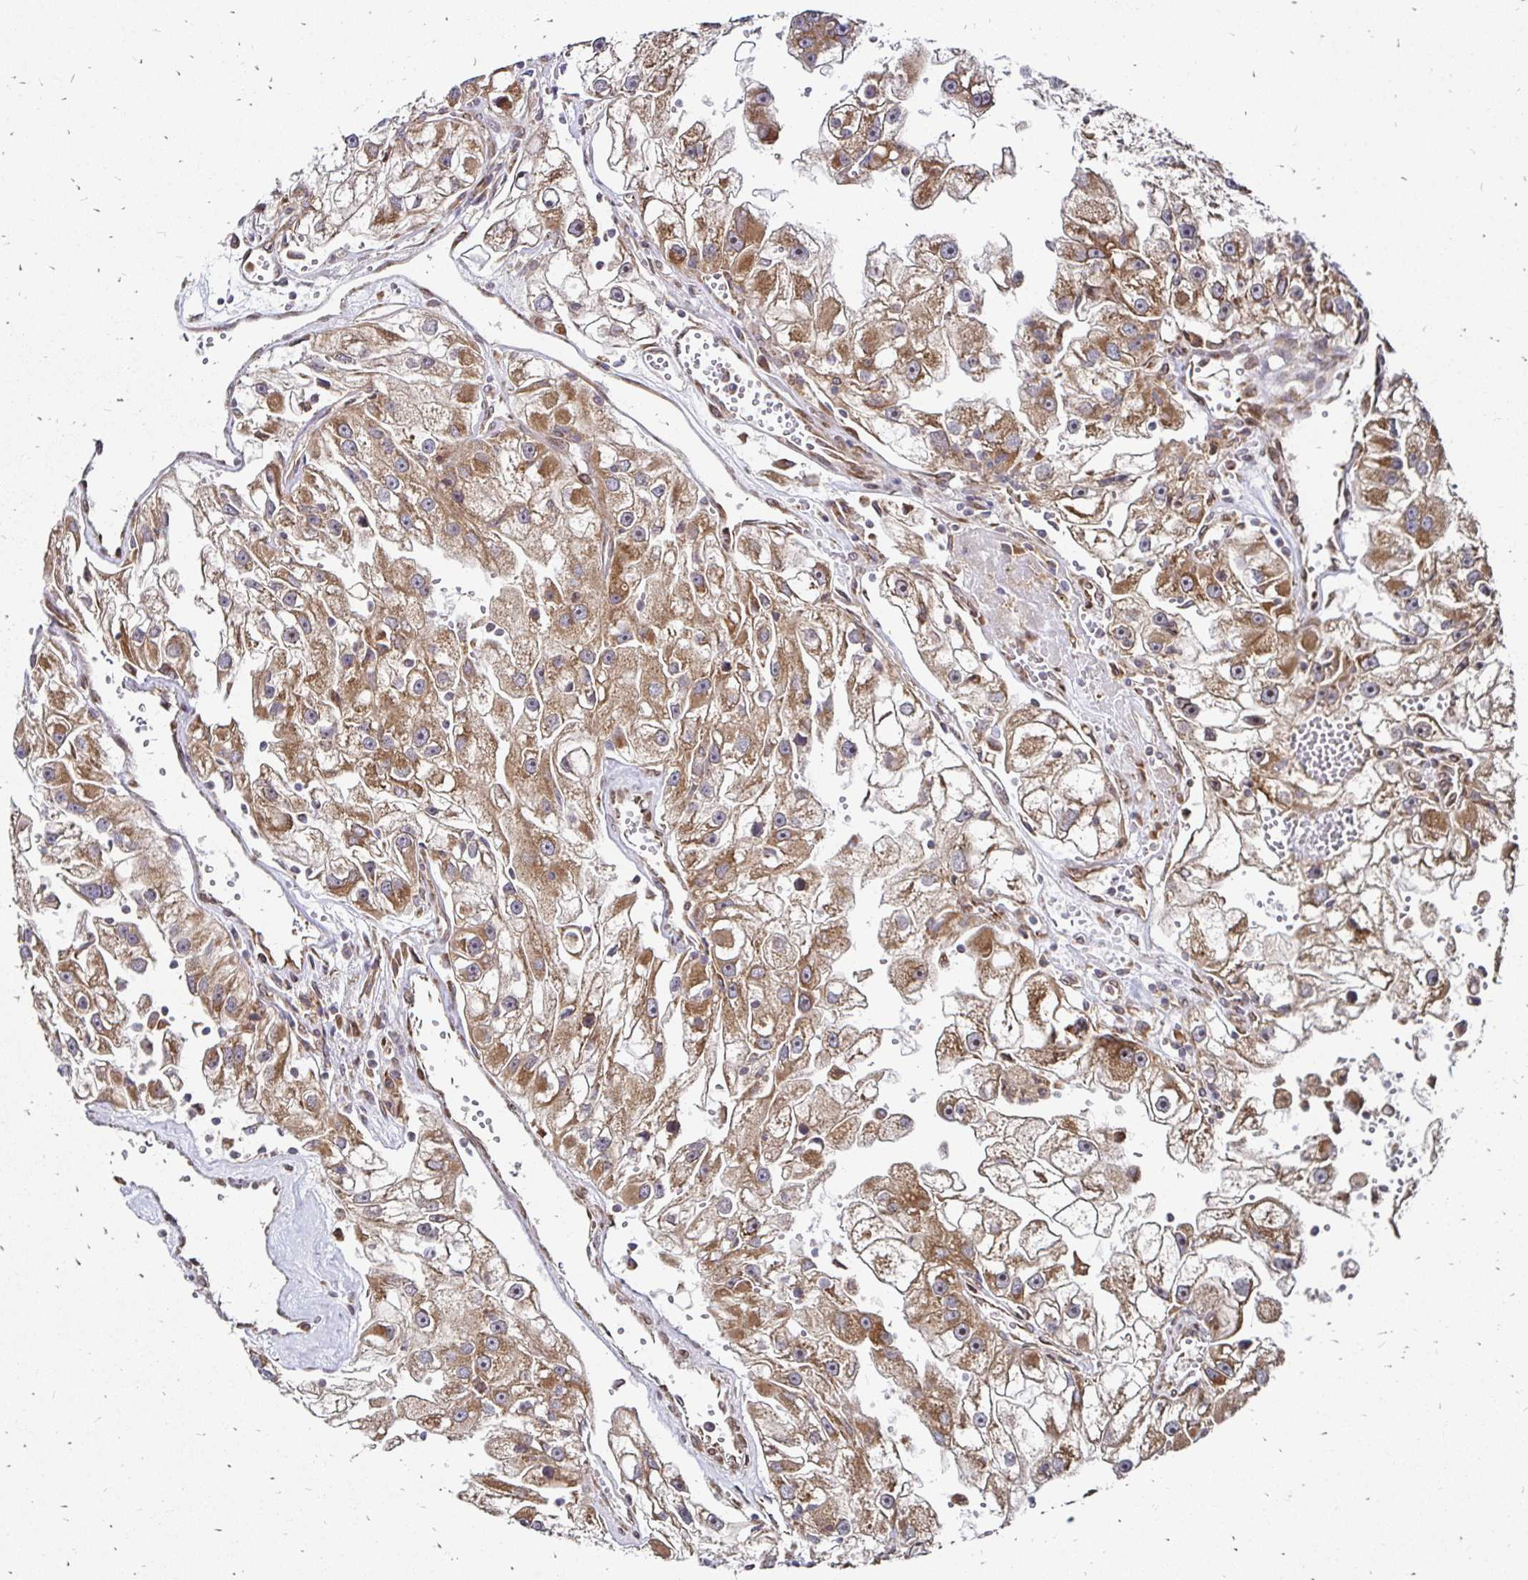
{"staining": {"intensity": "moderate", "quantity": ">75%", "location": "cytoplasmic/membranous"}, "tissue": "renal cancer", "cell_type": "Tumor cells", "image_type": "cancer", "snomed": [{"axis": "morphology", "description": "Adenocarcinoma, NOS"}, {"axis": "topography", "description": "Kidney"}], "caption": "Protein analysis of renal adenocarcinoma tissue displays moderate cytoplasmic/membranous positivity in about >75% of tumor cells.", "gene": "ZW10", "patient": {"sex": "male", "age": 63}}